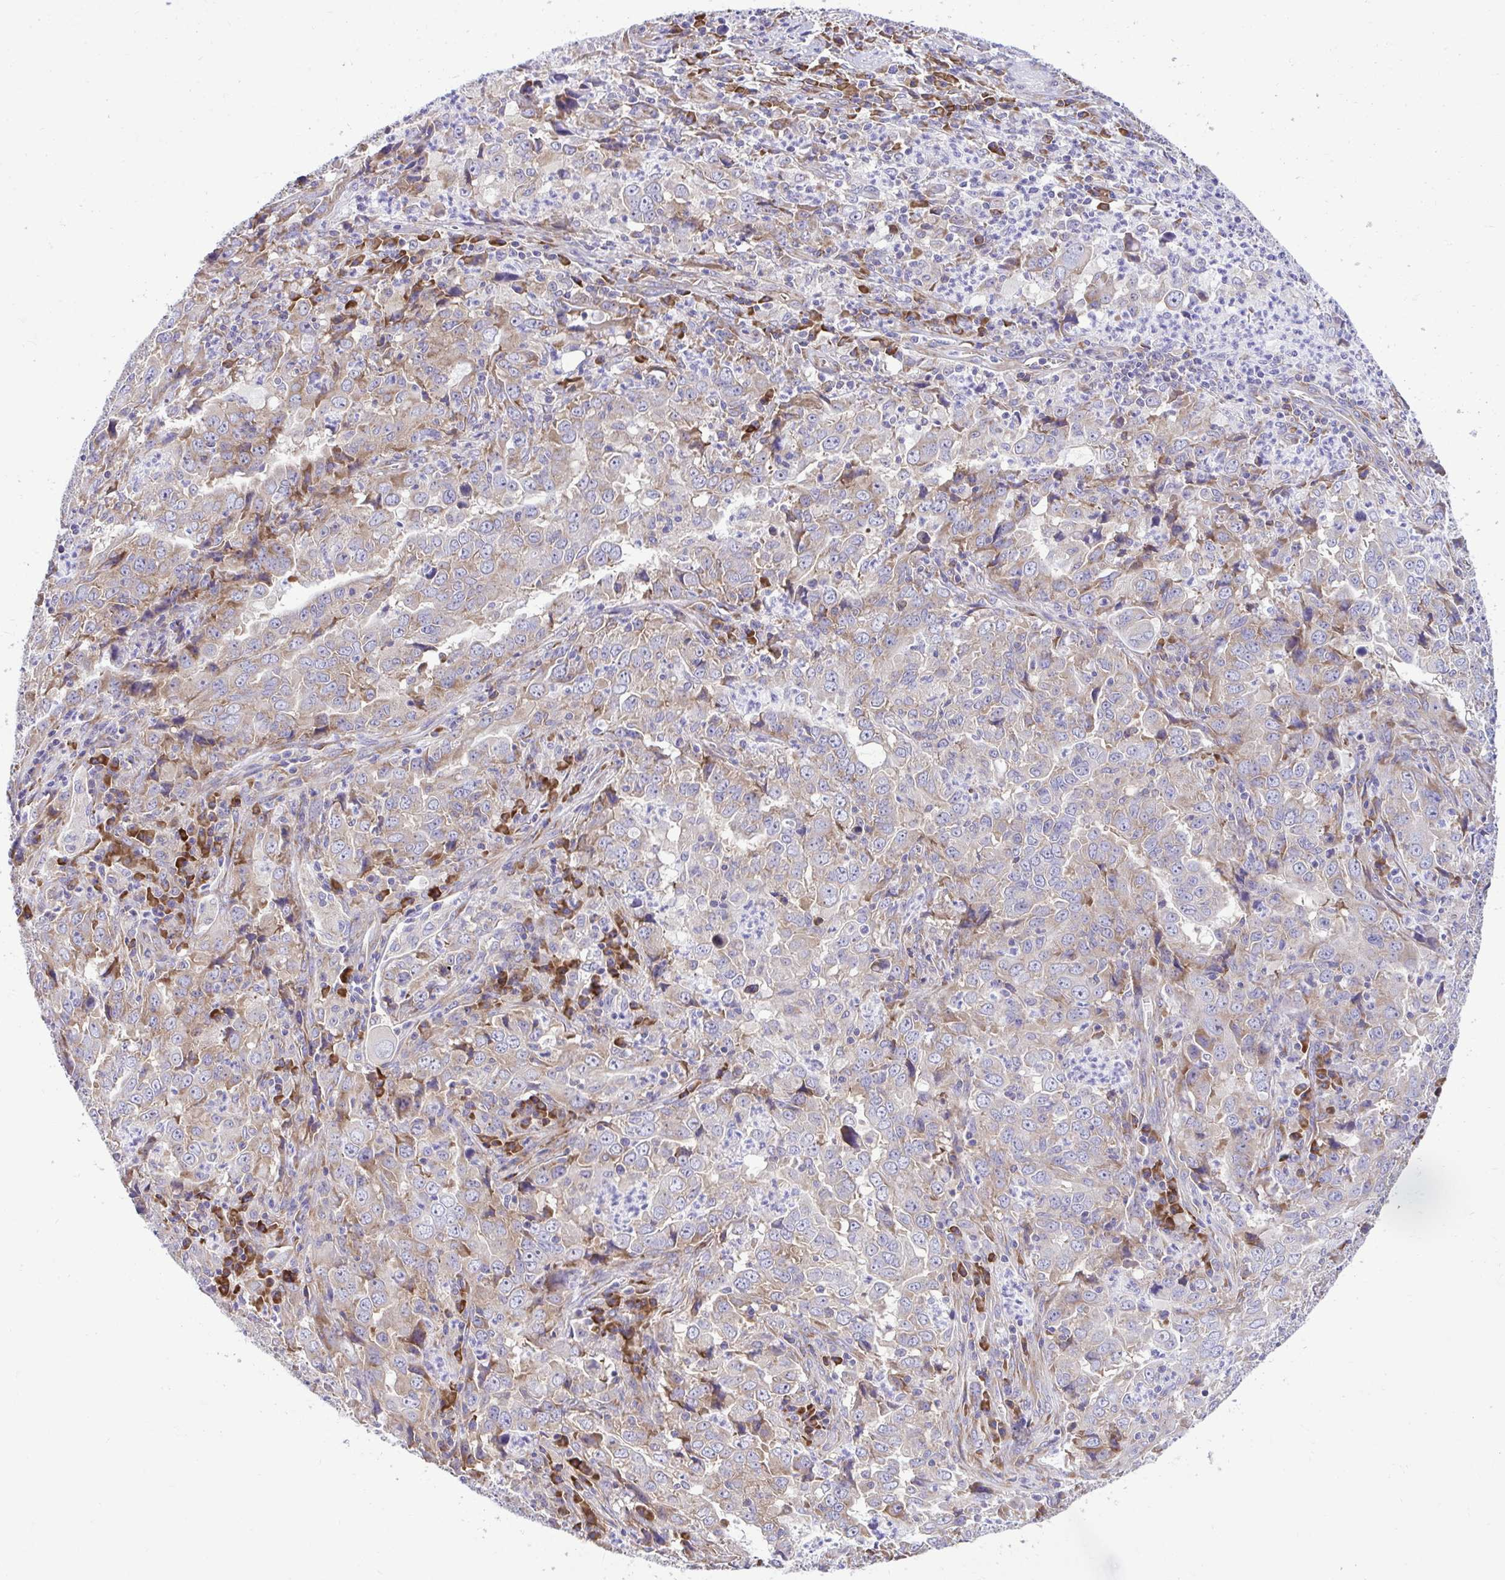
{"staining": {"intensity": "moderate", "quantity": "25%-75%", "location": "cytoplasmic/membranous"}, "tissue": "lung cancer", "cell_type": "Tumor cells", "image_type": "cancer", "snomed": [{"axis": "morphology", "description": "Adenocarcinoma, NOS"}, {"axis": "topography", "description": "Lung"}], "caption": "Moderate cytoplasmic/membranous staining for a protein is appreciated in about 25%-75% of tumor cells of adenocarcinoma (lung) using immunohistochemistry.", "gene": "RPL7", "patient": {"sex": "male", "age": 67}}